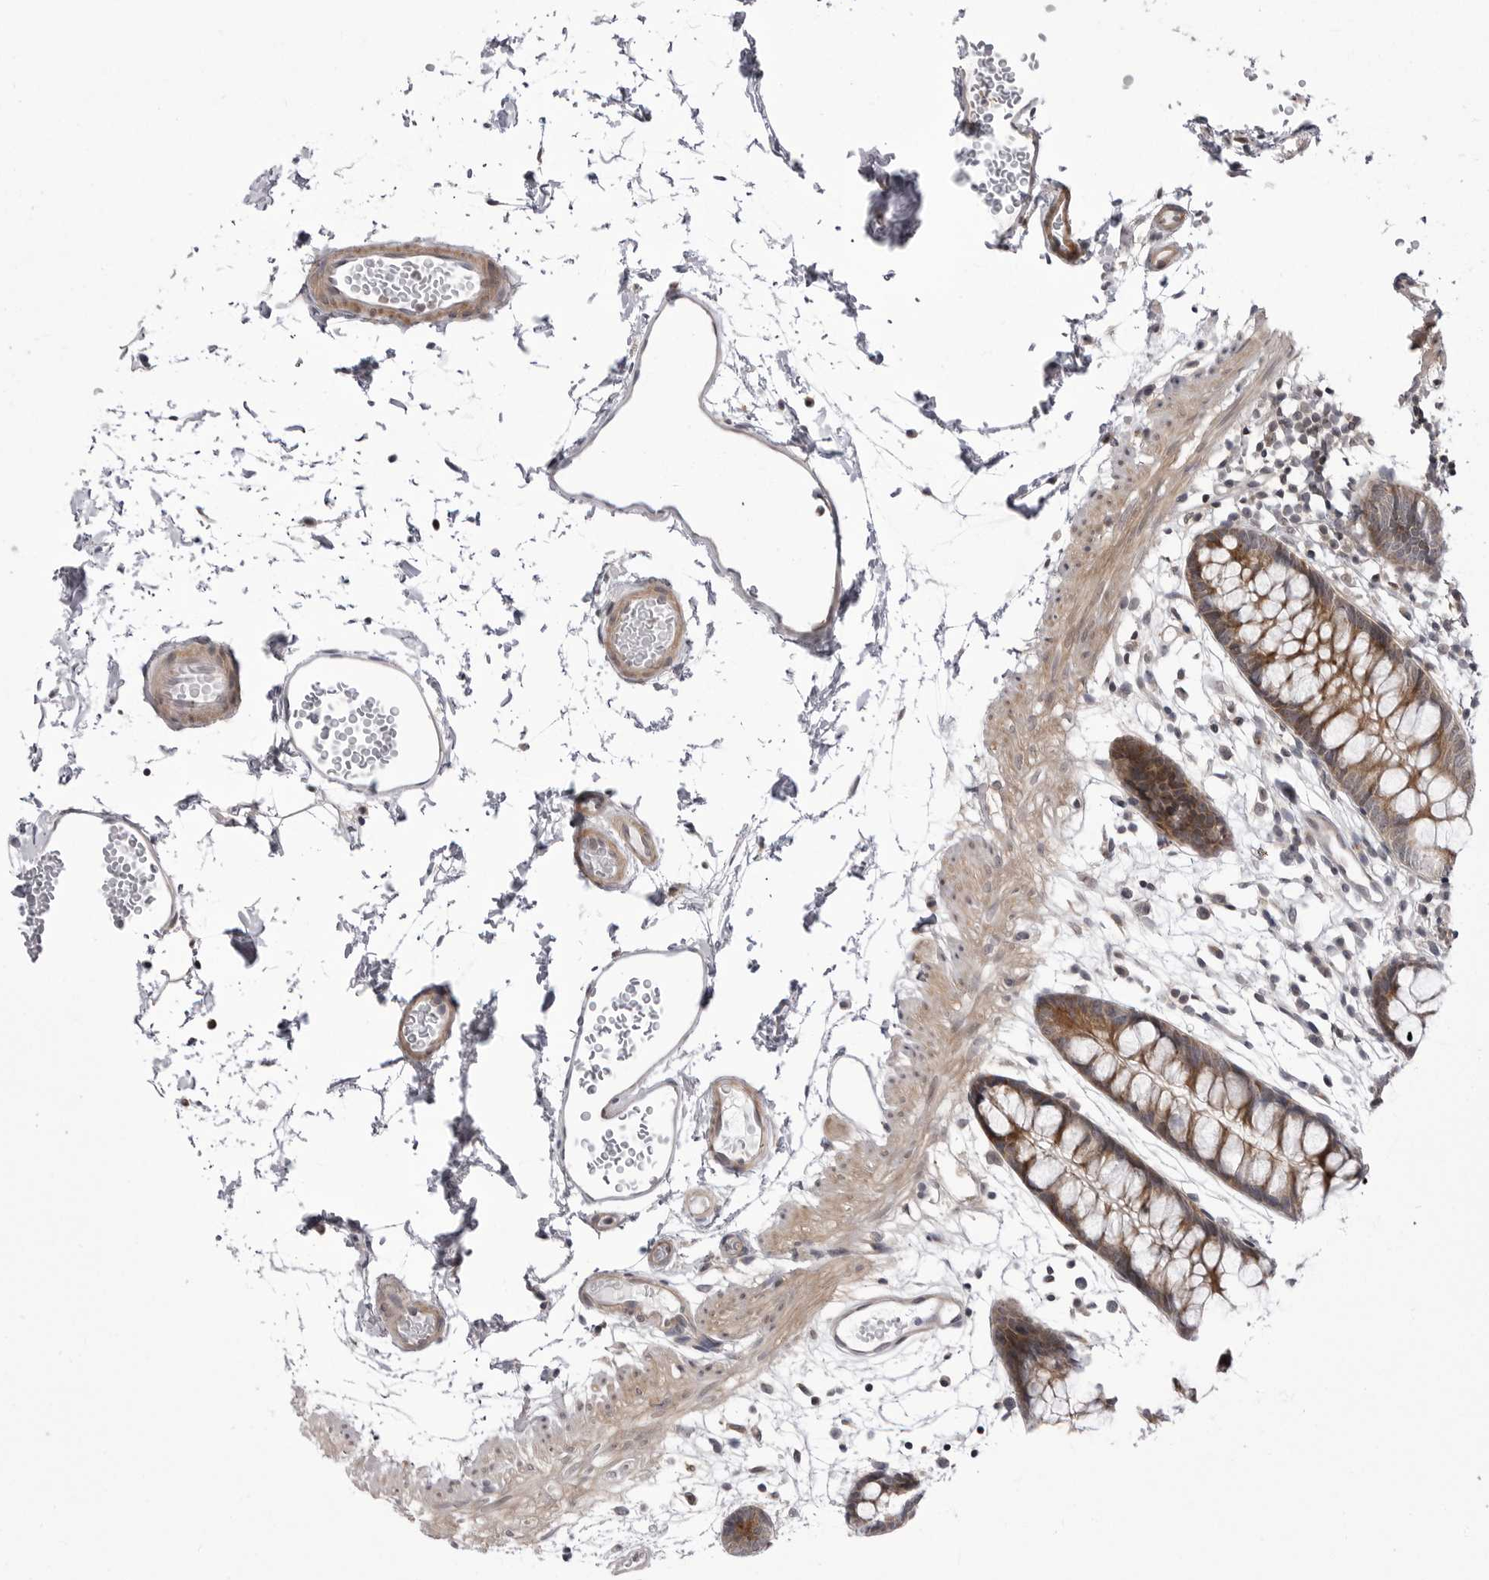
{"staining": {"intensity": "negative", "quantity": "none", "location": "none"}, "tissue": "colon", "cell_type": "Endothelial cells", "image_type": "normal", "snomed": [{"axis": "morphology", "description": "Normal tissue, NOS"}, {"axis": "topography", "description": "Colon"}], "caption": "This micrograph is of benign colon stained with immunohistochemistry (IHC) to label a protein in brown with the nuclei are counter-stained blue. There is no positivity in endothelial cells.", "gene": "CCDC18", "patient": {"sex": "male", "age": 56}}